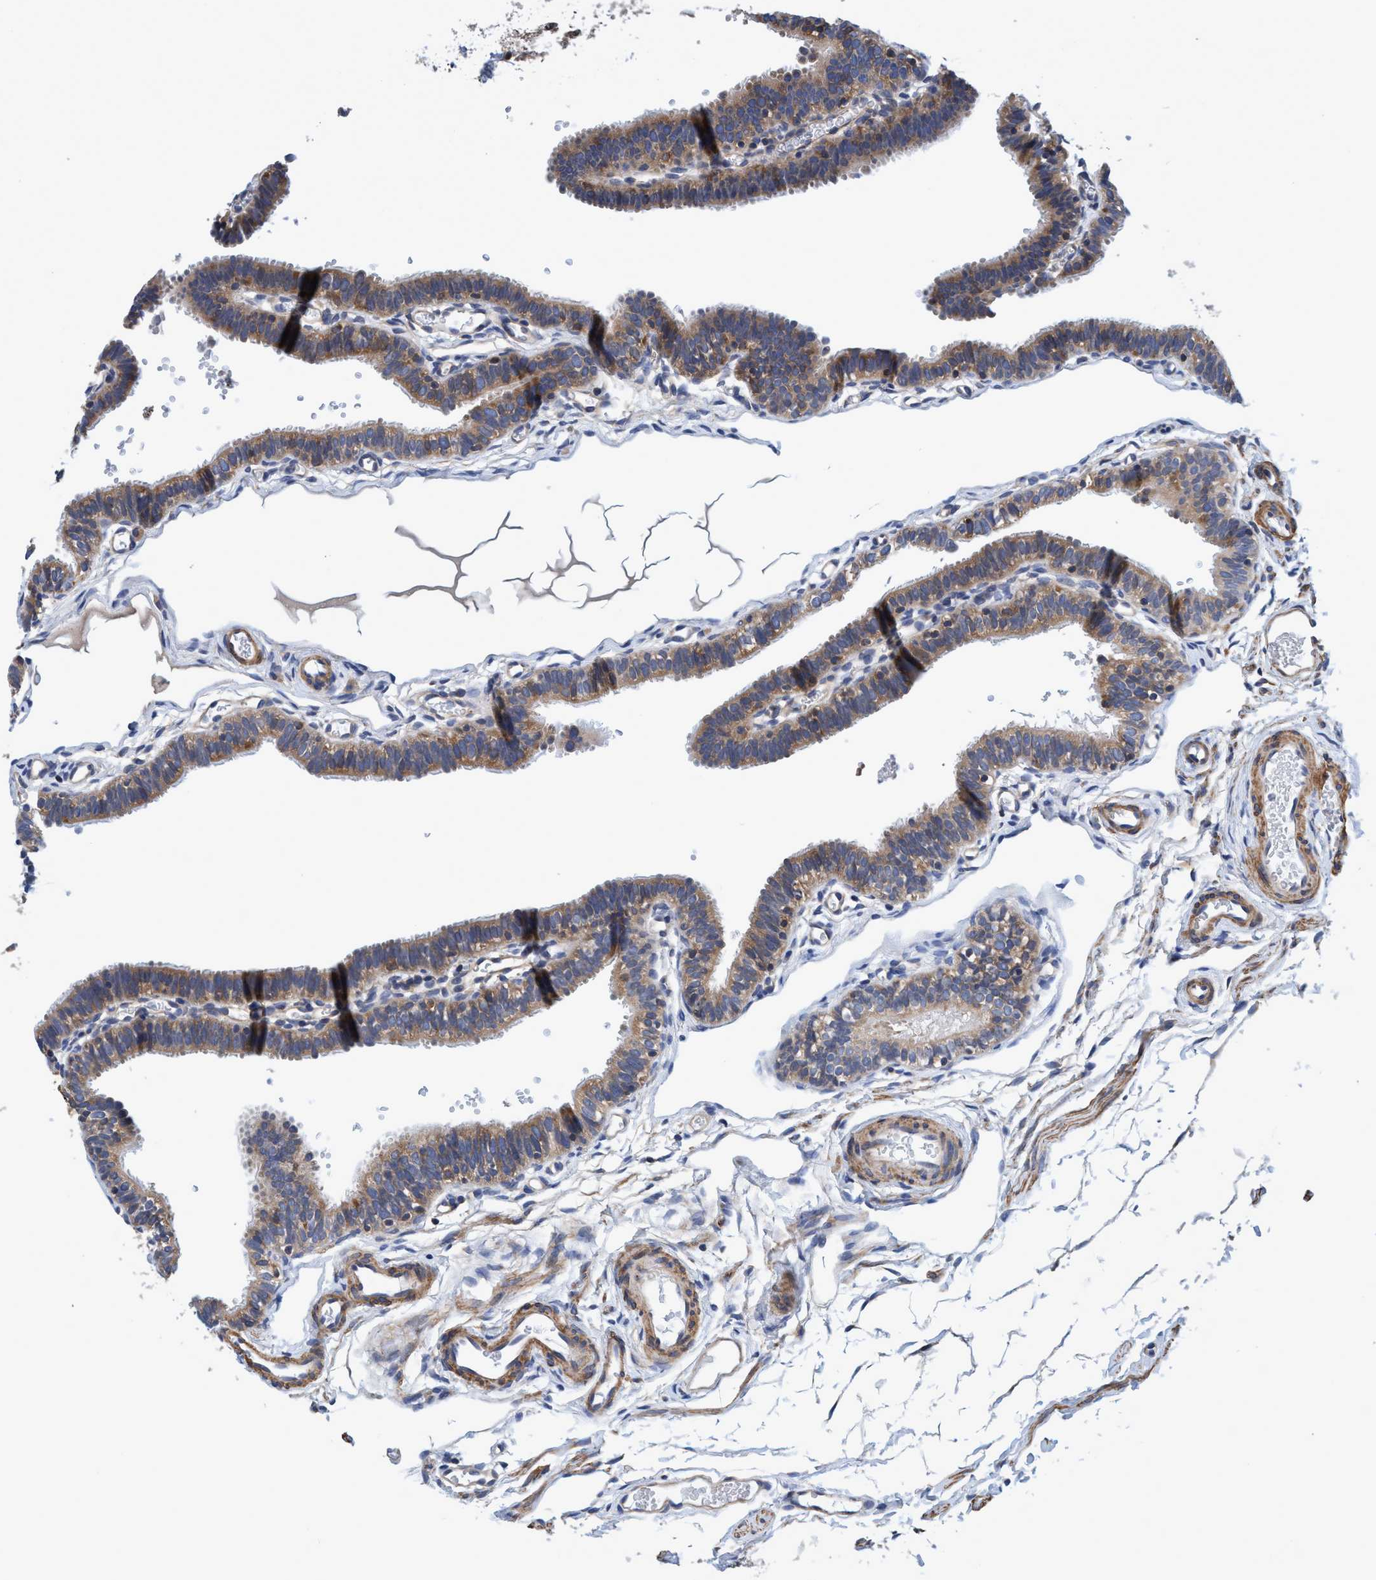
{"staining": {"intensity": "moderate", "quantity": "25%-75%", "location": "cytoplasmic/membranous"}, "tissue": "fallopian tube", "cell_type": "Glandular cells", "image_type": "normal", "snomed": [{"axis": "morphology", "description": "Normal tissue, NOS"}, {"axis": "topography", "description": "Fallopian tube"}, {"axis": "topography", "description": "Placenta"}], "caption": "A micrograph of fallopian tube stained for a protein shows moderate cytoplasmic/membranous brown staining in glandular cells. (Brightfield microscopy of DAB IHC at high magnification).", "gene": "CALCOCO2", "patient": {"sex": "female", "age": 34}}